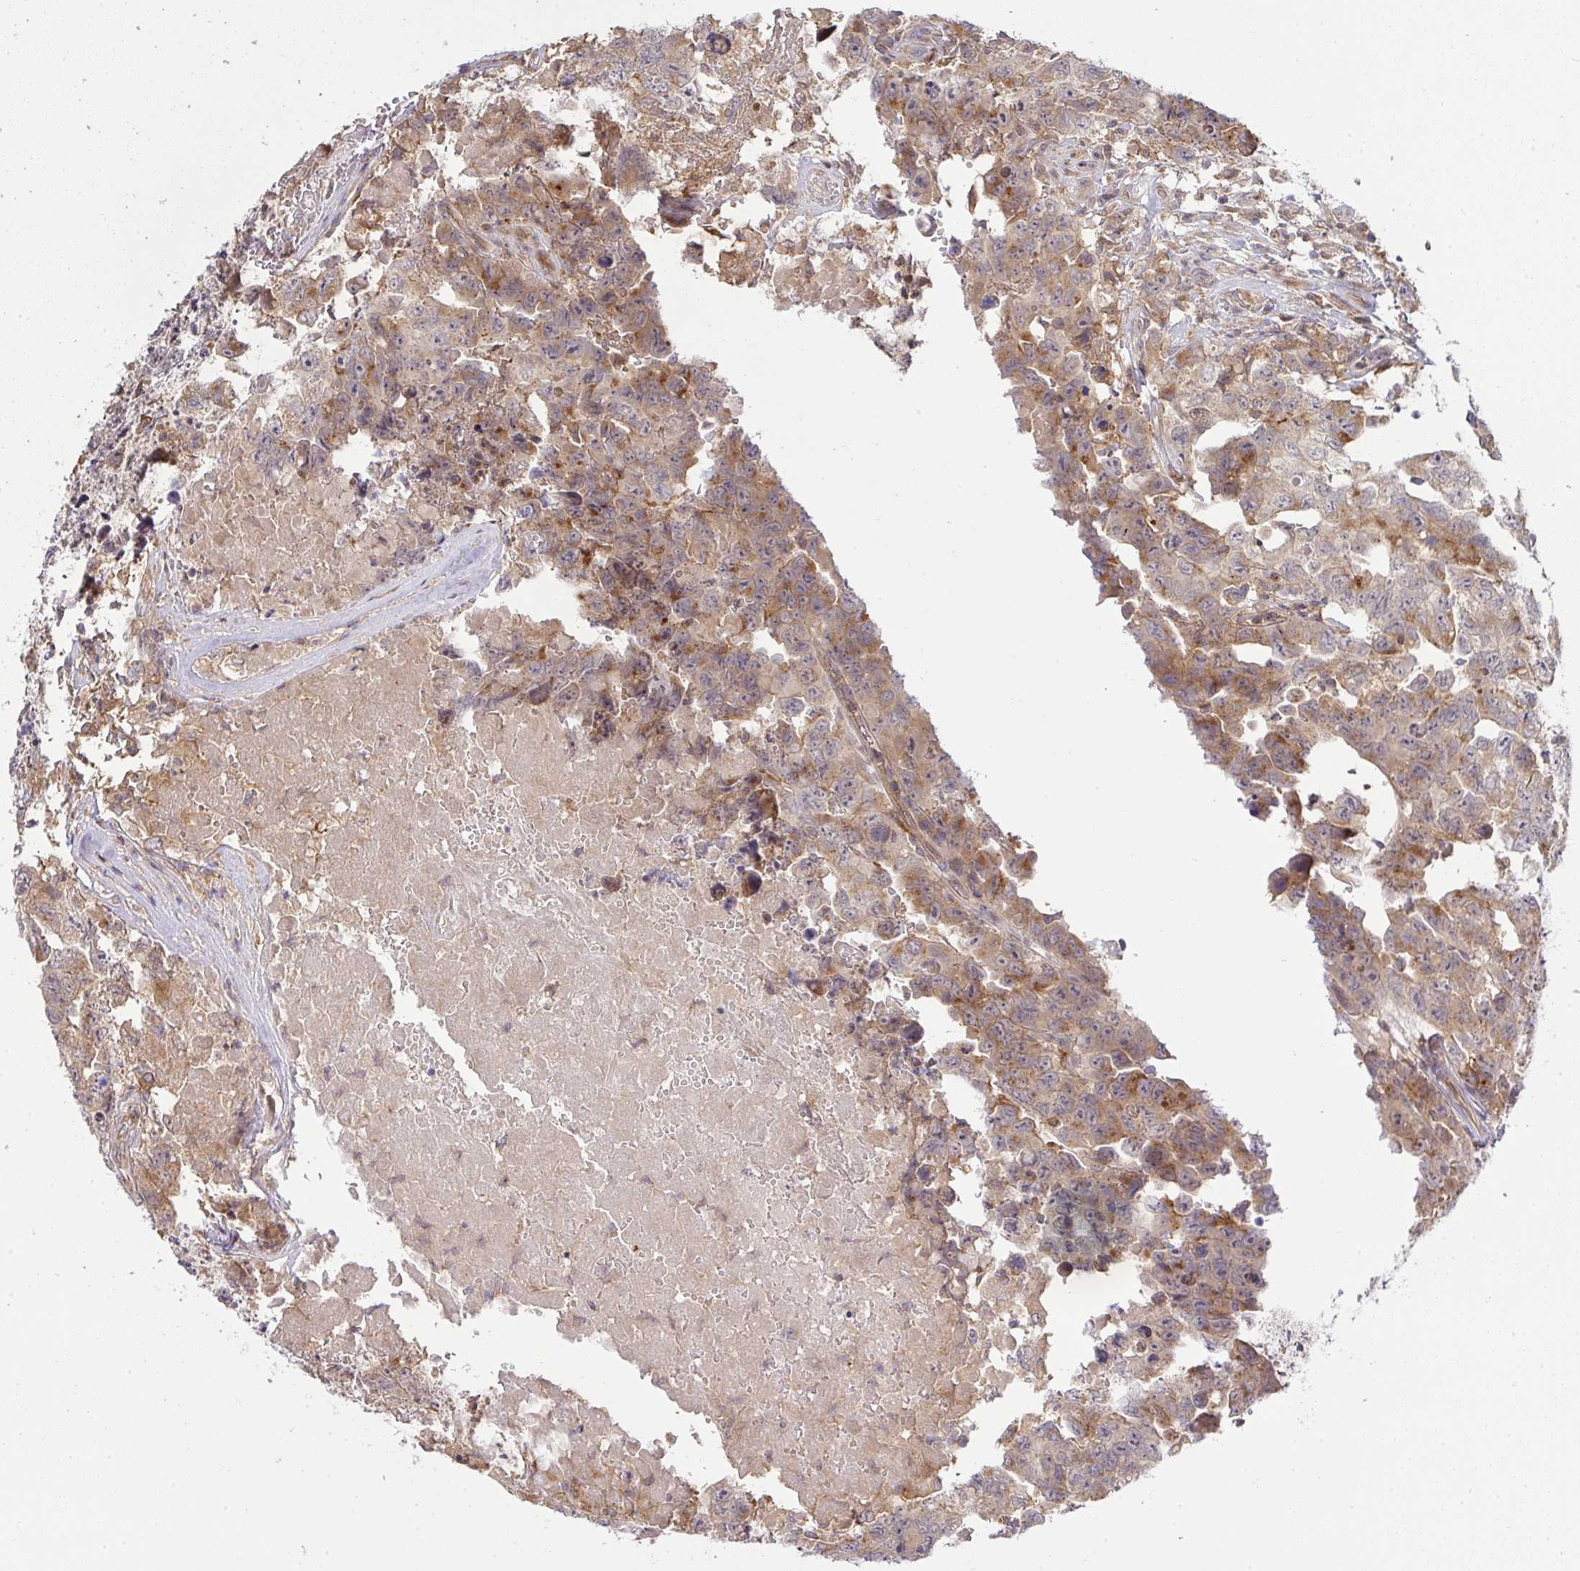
{"staining": {"intensity": "moderate", "quantity": "<25%", "location": "cytoplasmic/membranous"}, "tissue": "testis cancer", "cell_type": "Tumor cells", "image_type": "cancer", "snomed": [{"axis": "morphology", "description": "Carcinoma, Embryonal, NOS"}, {"axis": "topography", "description": "Testis"}], "caption": "Embryonal carcinoma (testis) stained with a brown dye shows moderate cytoplasmic/membranous positive expression in about <25% of tumor cells.", "gene": "SLC9A6", "patient": {"sex": "male", "age": 22}}